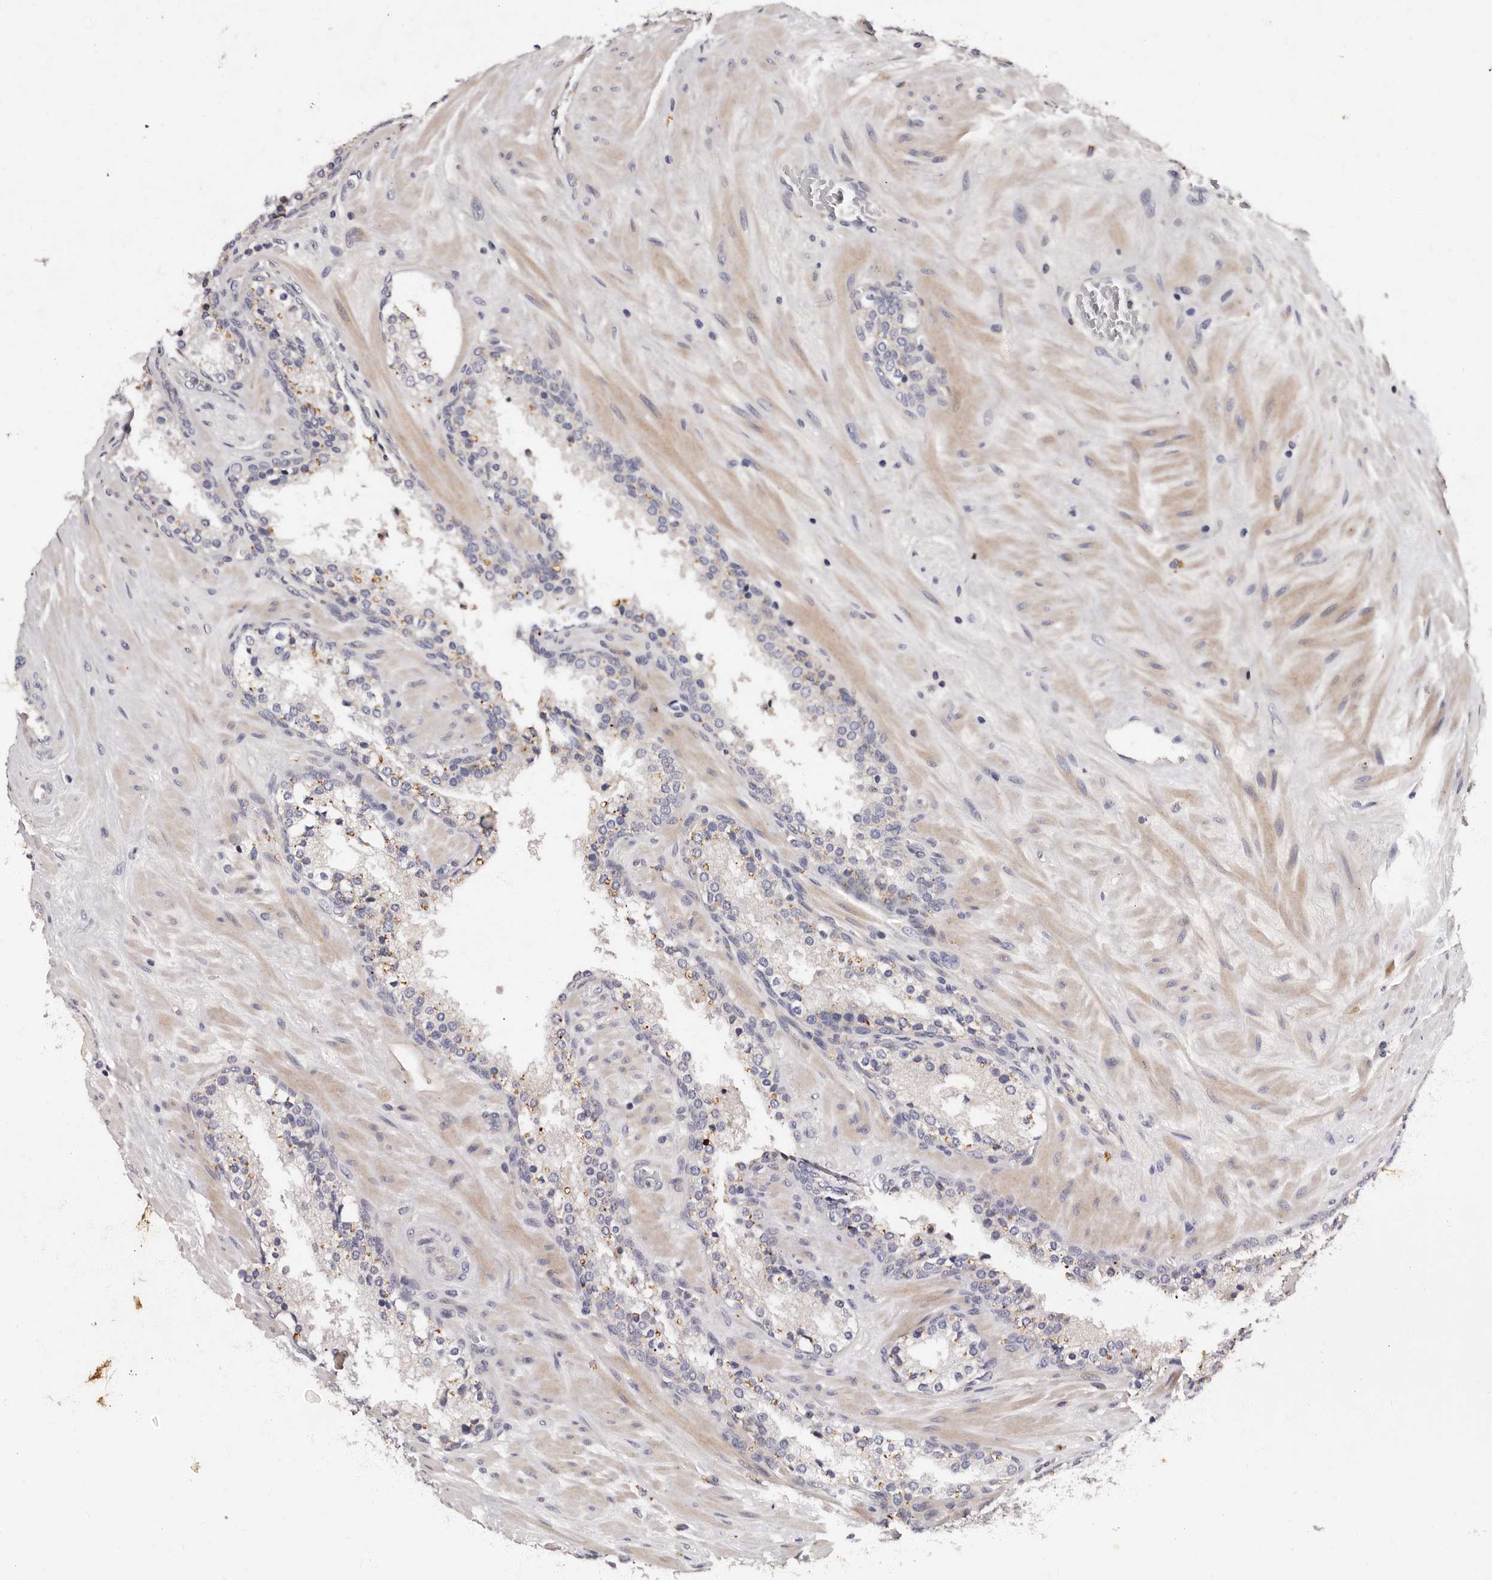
{"staining": {"intensity": "negative", "quantity": "none", "location": "none"}, "tissue": "prostate cancer", "cell_type": "Tumor cells", "image_type": "cancer", "snomed": [{"axis": "morphology", "description": "Adenocarcinoma, High grade"}, {"axis": "topography", "description": "Prostate"}], "caption": "The histopathology image demonstrates no significant expression in tumor cells of prostate high-grade adenocarcinoma. The staining was performed using DAB to visualize the protein expression in brown, while the nuclei were stained in blue with hematoxylin (Magnification: 20x).", "gene": "ADCK5", "patient": {"sex": "male", "age": 56}}